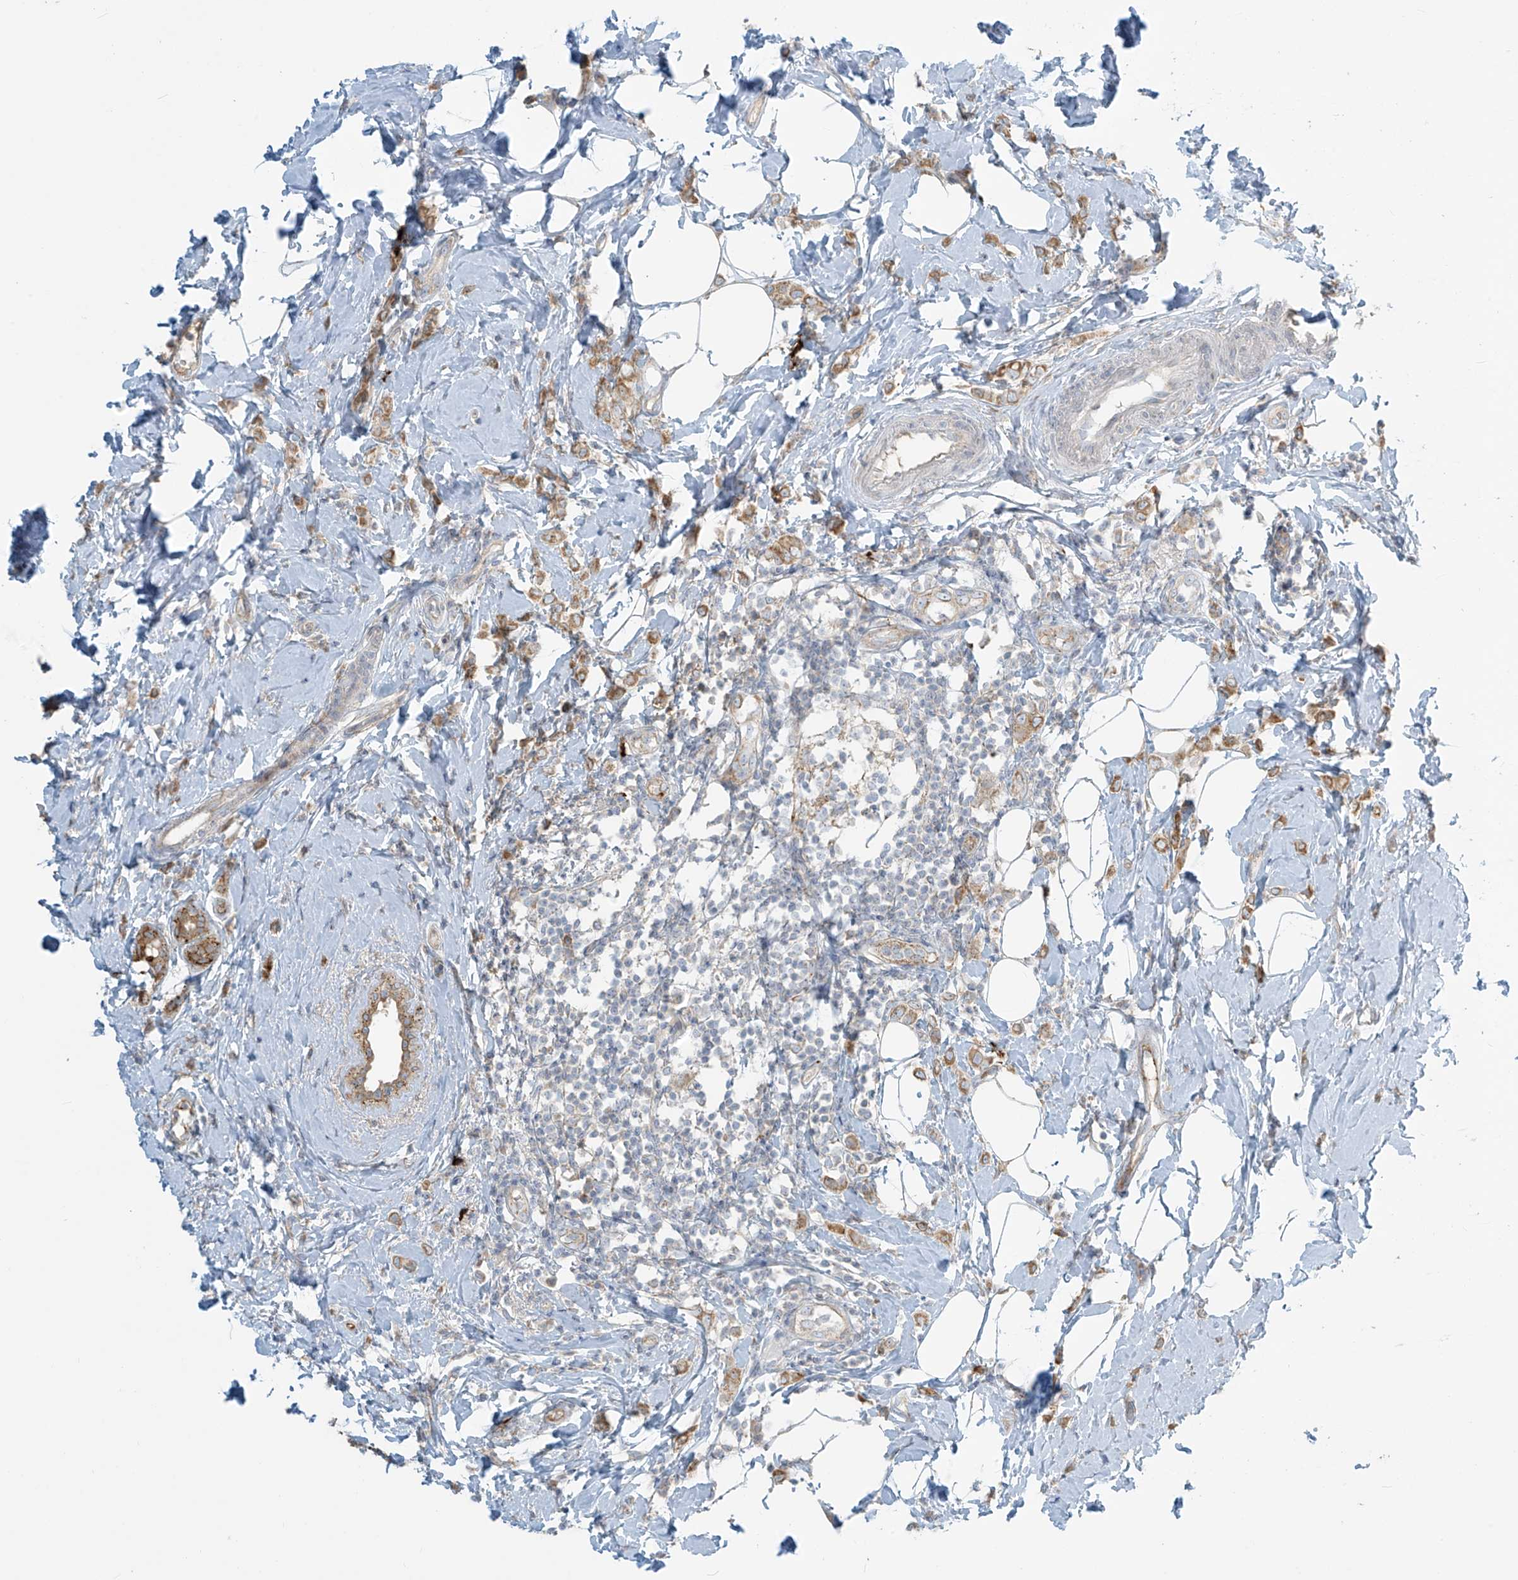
{"staining": {"intensity": "moderate", "quantity": ">75%", "location": "cytoplasmic/membranous"}, "tissue": "breast cancer", "cell_type": "Tumor cells", "image_type": "cancer", "snomed": [{"axis": "morphology", "description": "Lobular carcinoma"}, {"axis": "topography", "description": "Breast"}], "caption": "DAB (3,3'-diaminobenzidine) immunohistochemical staining of human breast cancer (lobular carcinoma) displays moderate cytoplasmic/membranous protein expression in approximately >75% of tumor cells.", "gene": "LZTS3", "patient": {"sex": "female", "age": 47}}